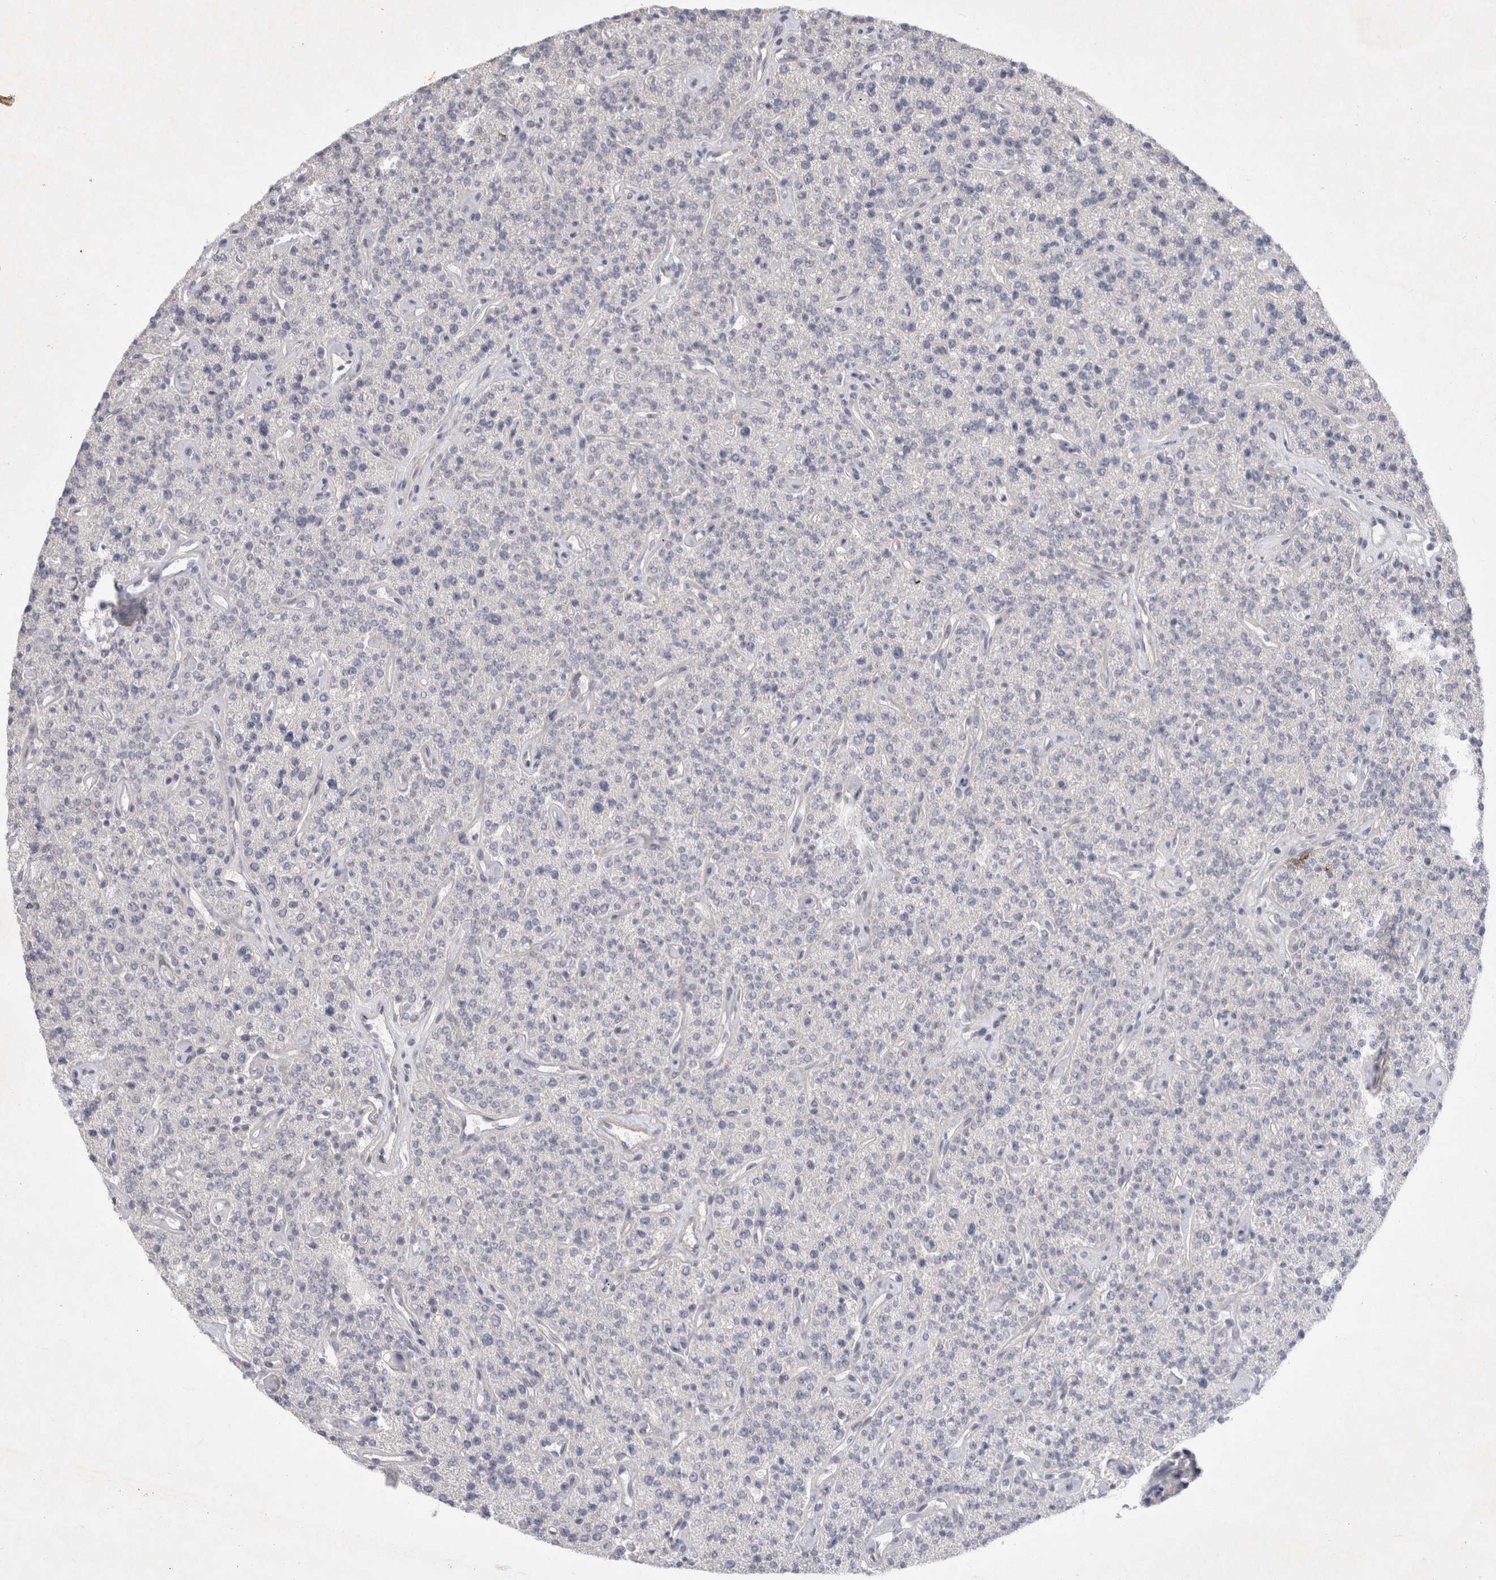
{"staining": {"intensity": "negative", "quantity": "none", "location": "none"}, "tissue": "parathyroid gland", "cell_type": "Glandular cells", "image_type": "normal", "snomed": [{"axis": "morphology", "description": "Normal tissue, NOS"}, {"axis": "topography", "description": "Parathyroid gland"}], "caption": "Protein analysis of benign parathyroid gland demonstrates no significant positivity in glandular cells.", "gene": "BZW2", "patient": {"sex": "male", "age": 46}}